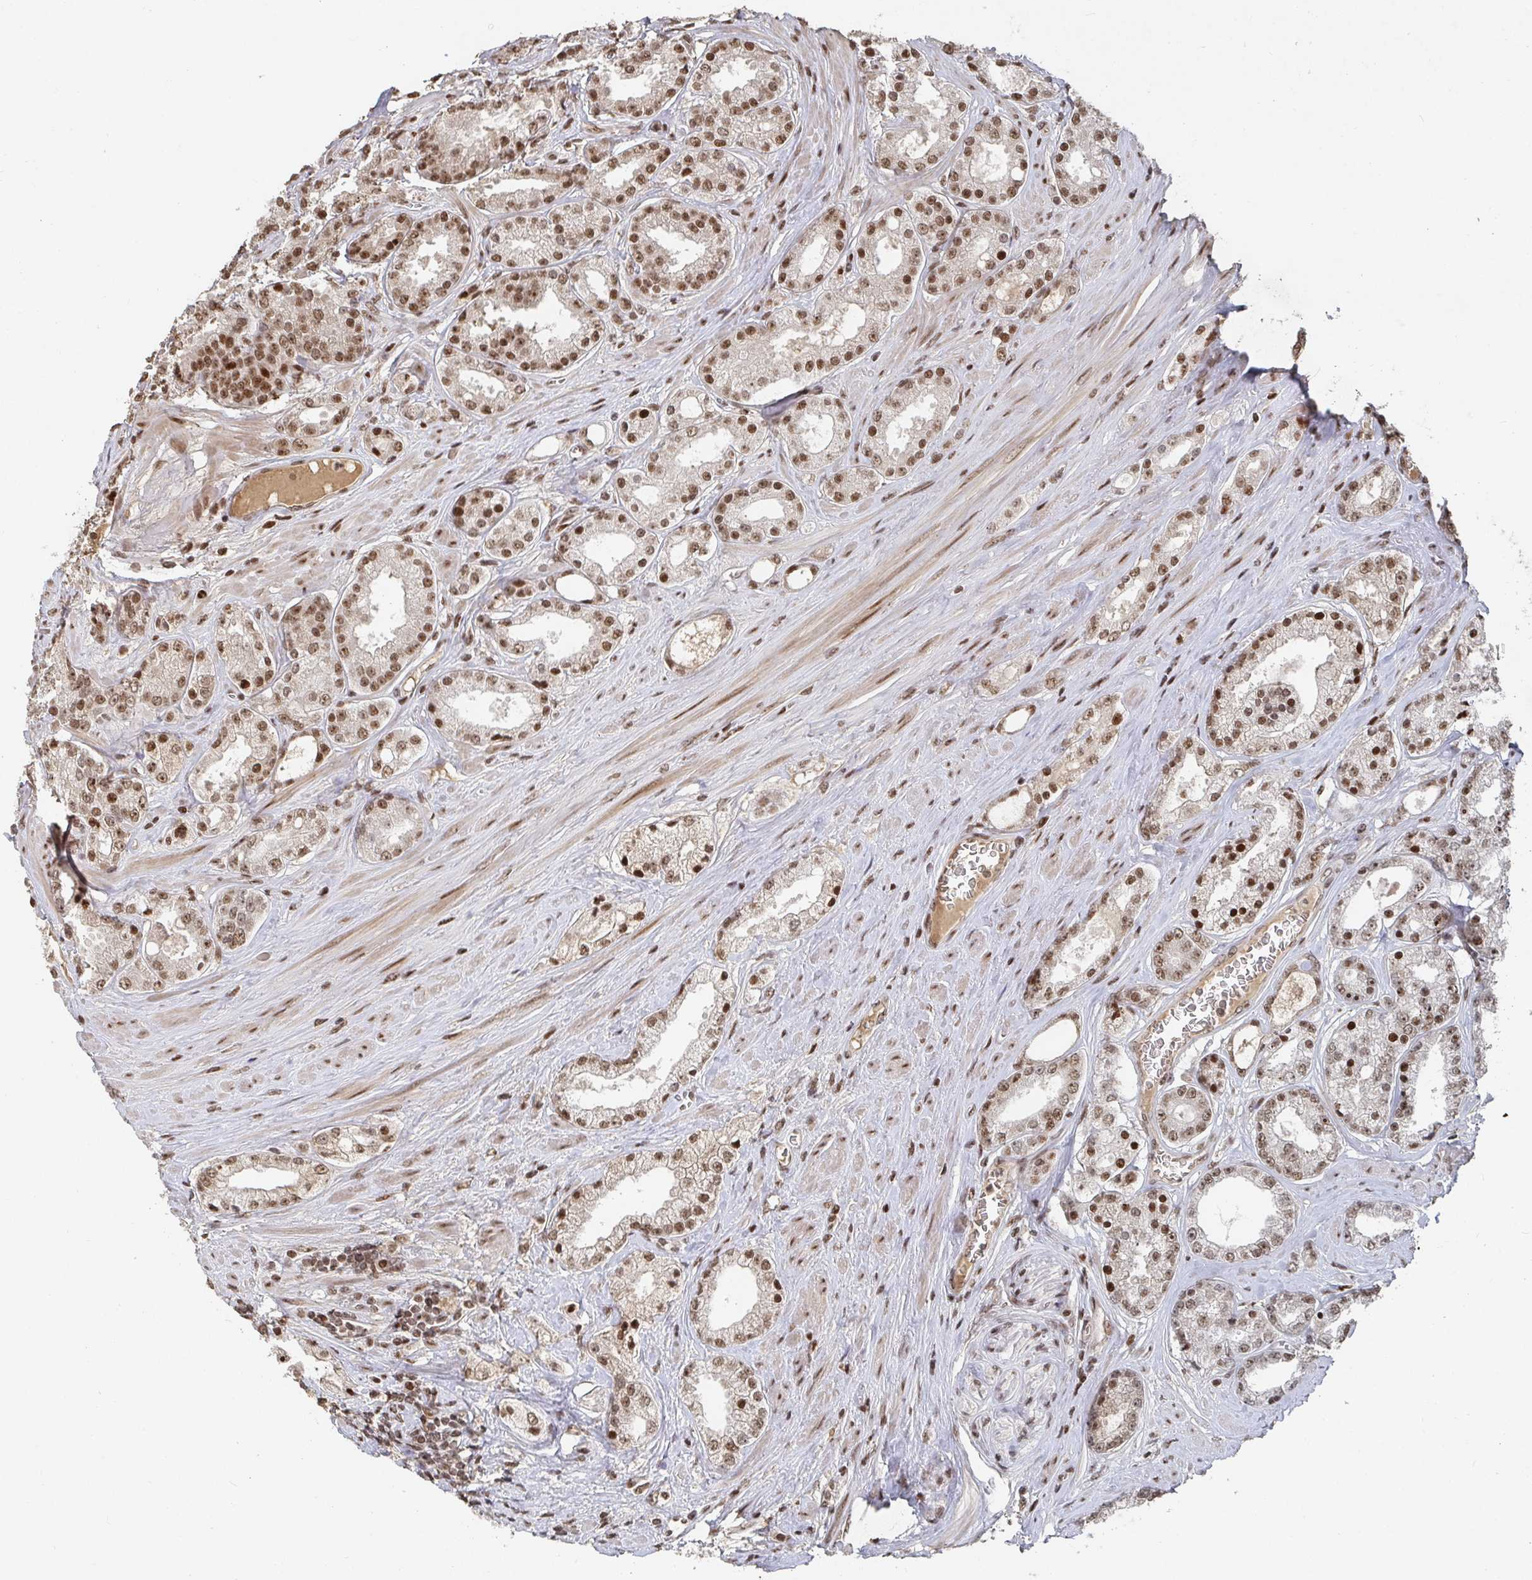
{"staining": {"intensity": "moderate", "quantity": ">75%", "location": "nuclear"}, "tissue": "prostate cancer", "cell_type": "Tumor cells", "image_type": "cancer", "snomed": [{"axis": "morphology", "description": "Adenocarcinoma, High grade"}, {"axis": "topography", "description": "Prostate"}], "caption": "A brown stain shows moderate nuclear staining of a protein in prostate cancer tumor cells.", "gene": "ZDHHC12", "patient": {"sex": "male", "age": 66}}